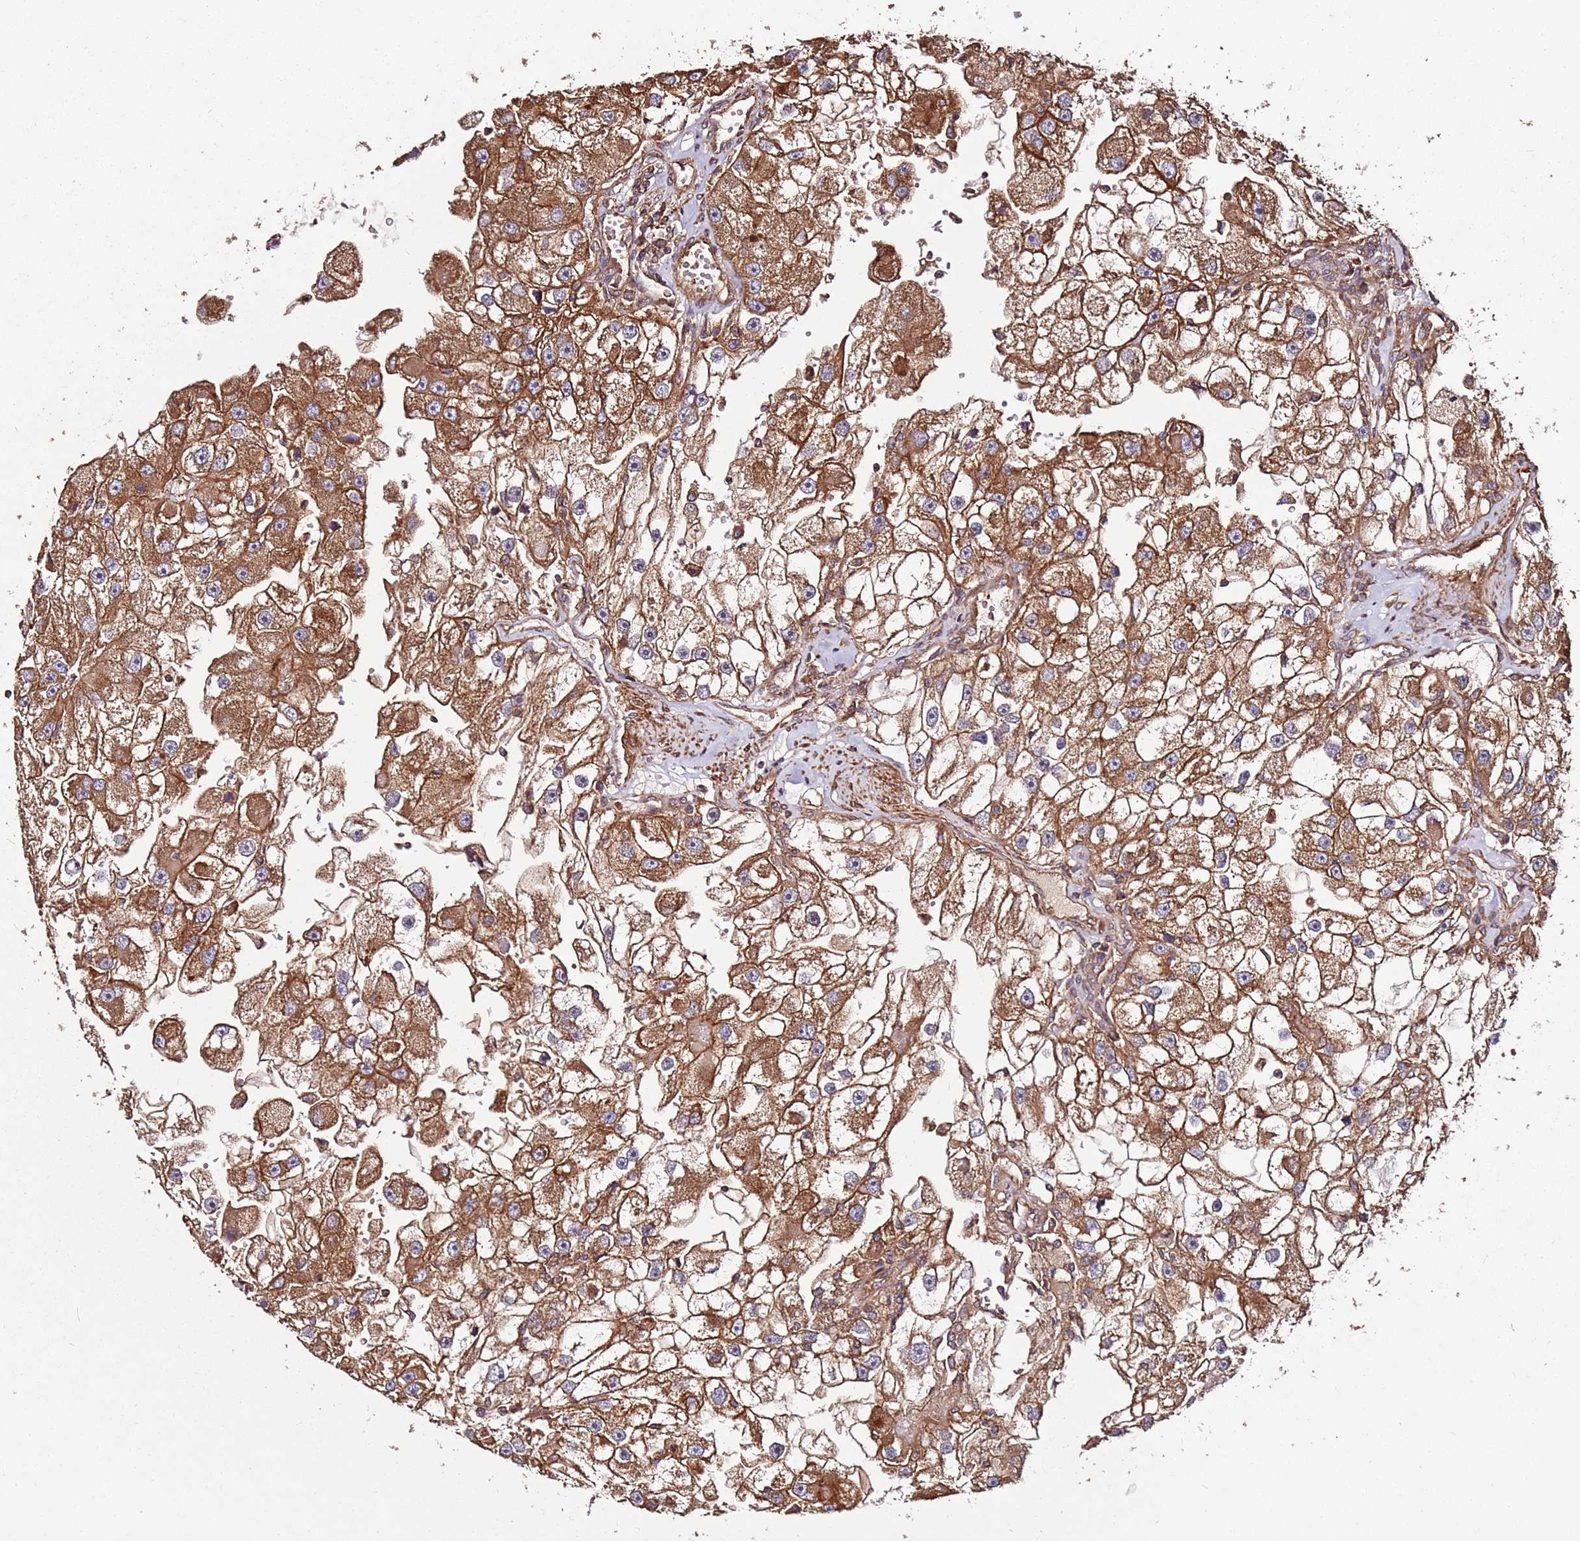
{"staining": {"intensity": "strong", "quantity": ">75%", "location": "cytoplasmic/membranous"}, "tissue": "renal cancer", "cell_type": "Tumor cells", "image_type": "cancer", "snomed": [{"axis": "morphology", "description": "Adenocarcinoma, NOS"}, {"axis": "topography", "description": "Kidney"}], "caption": "The immunohistochemical stain highlights strong cytoplasmic/membranous positivity in tumor cells of renal cancer (adenocarcinoma) tissue.", "gene": "FAM186A", "patient": {"sex": "male", "age": 63}}